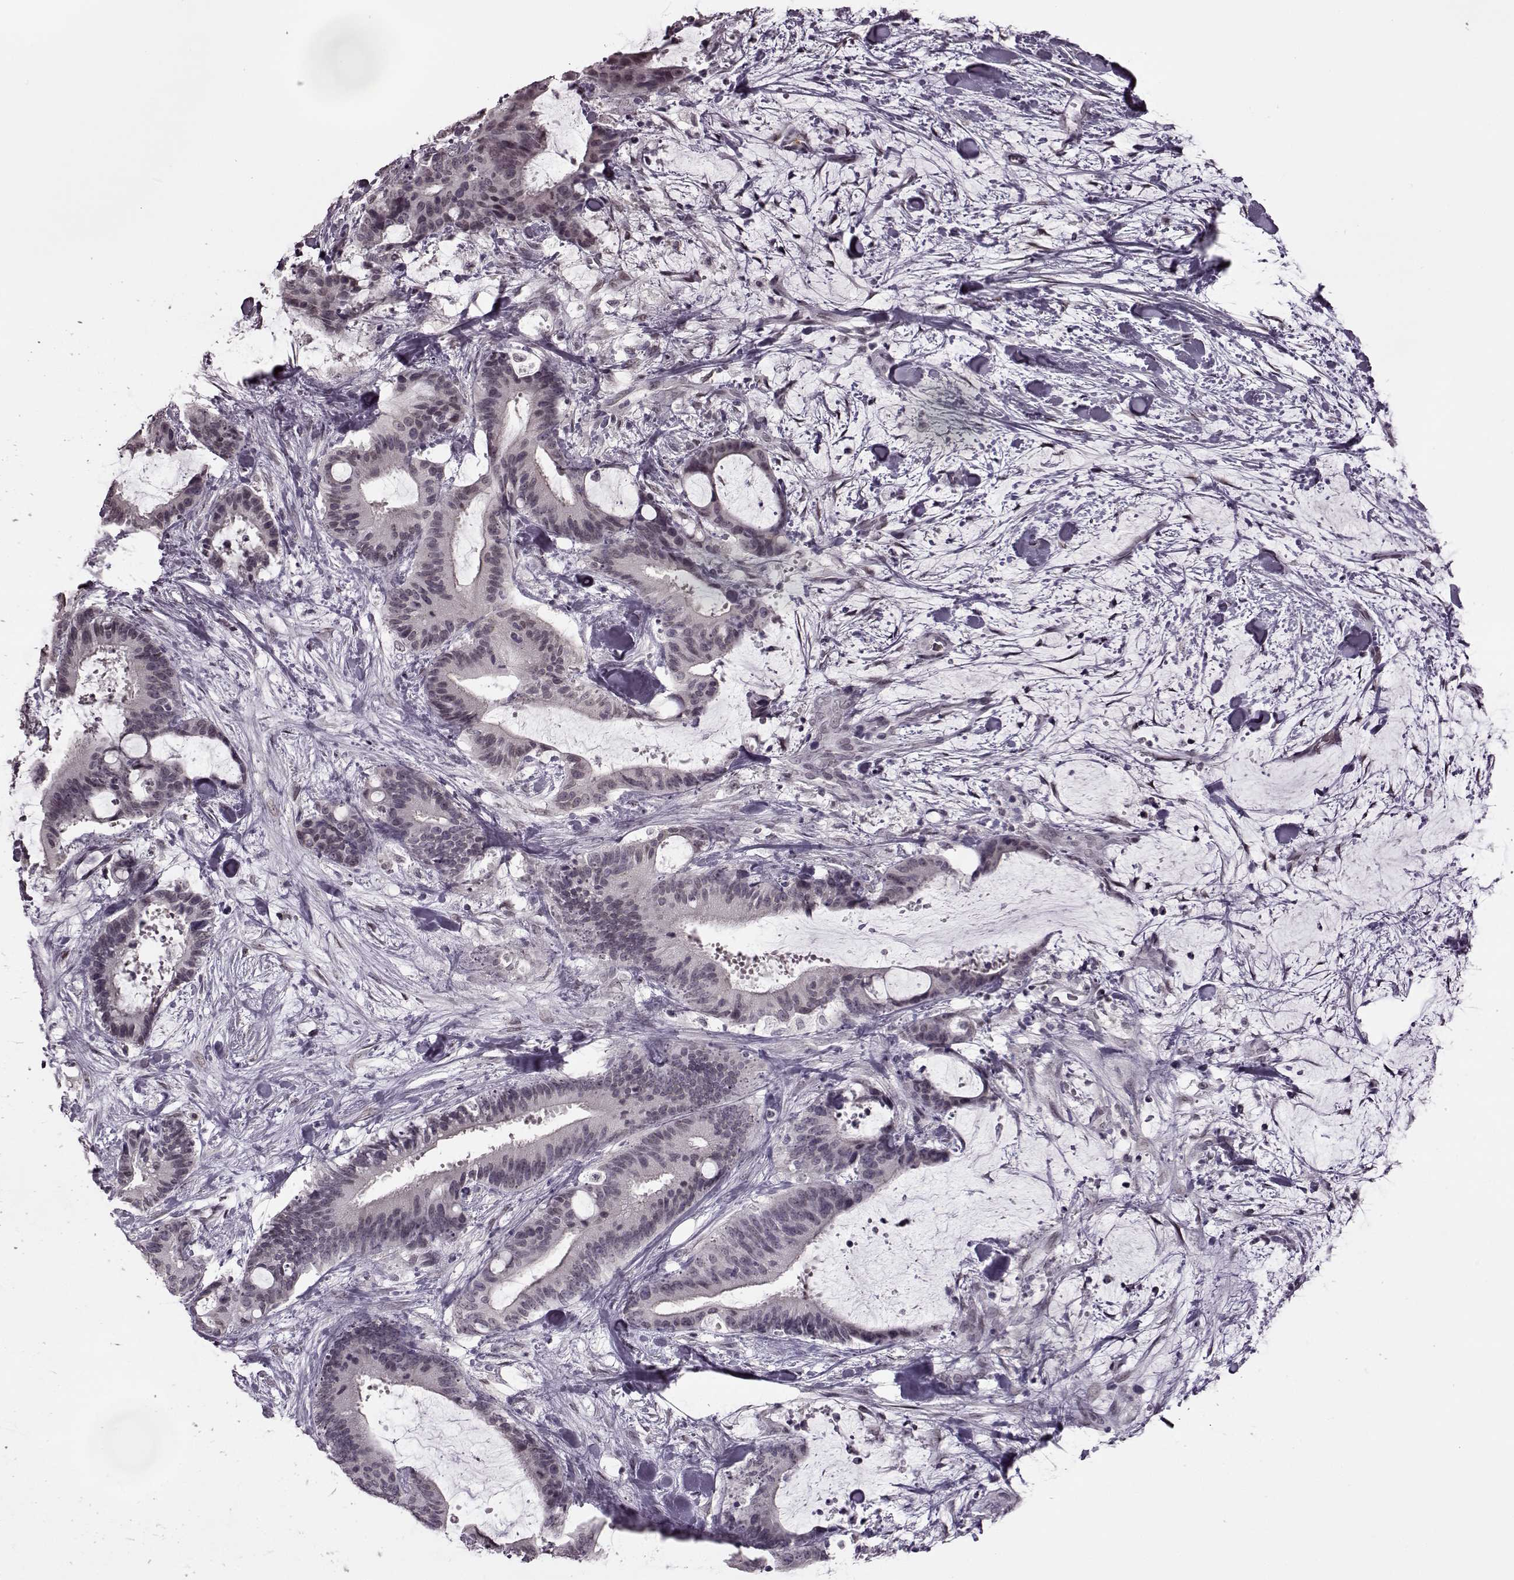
{"staining": {"intensity": "negative", "quantity": "none", "location": "none"}, "tissue": "liver cancer", "cell_type": "Tumor cells", "image_type": "cancer", "snomed": [{"axis": "morphology", "description": "Cholangiocarcinoma"}, {"axis": "topography", "description": "Liver"}], "caption": "Cholangiocarcinoma (liver) stained for a protein using immunohistochemistry demonstrates no positivity tumor cells.", "gene": "STX1B", "patient": {"sex": "female", "age": 73}}